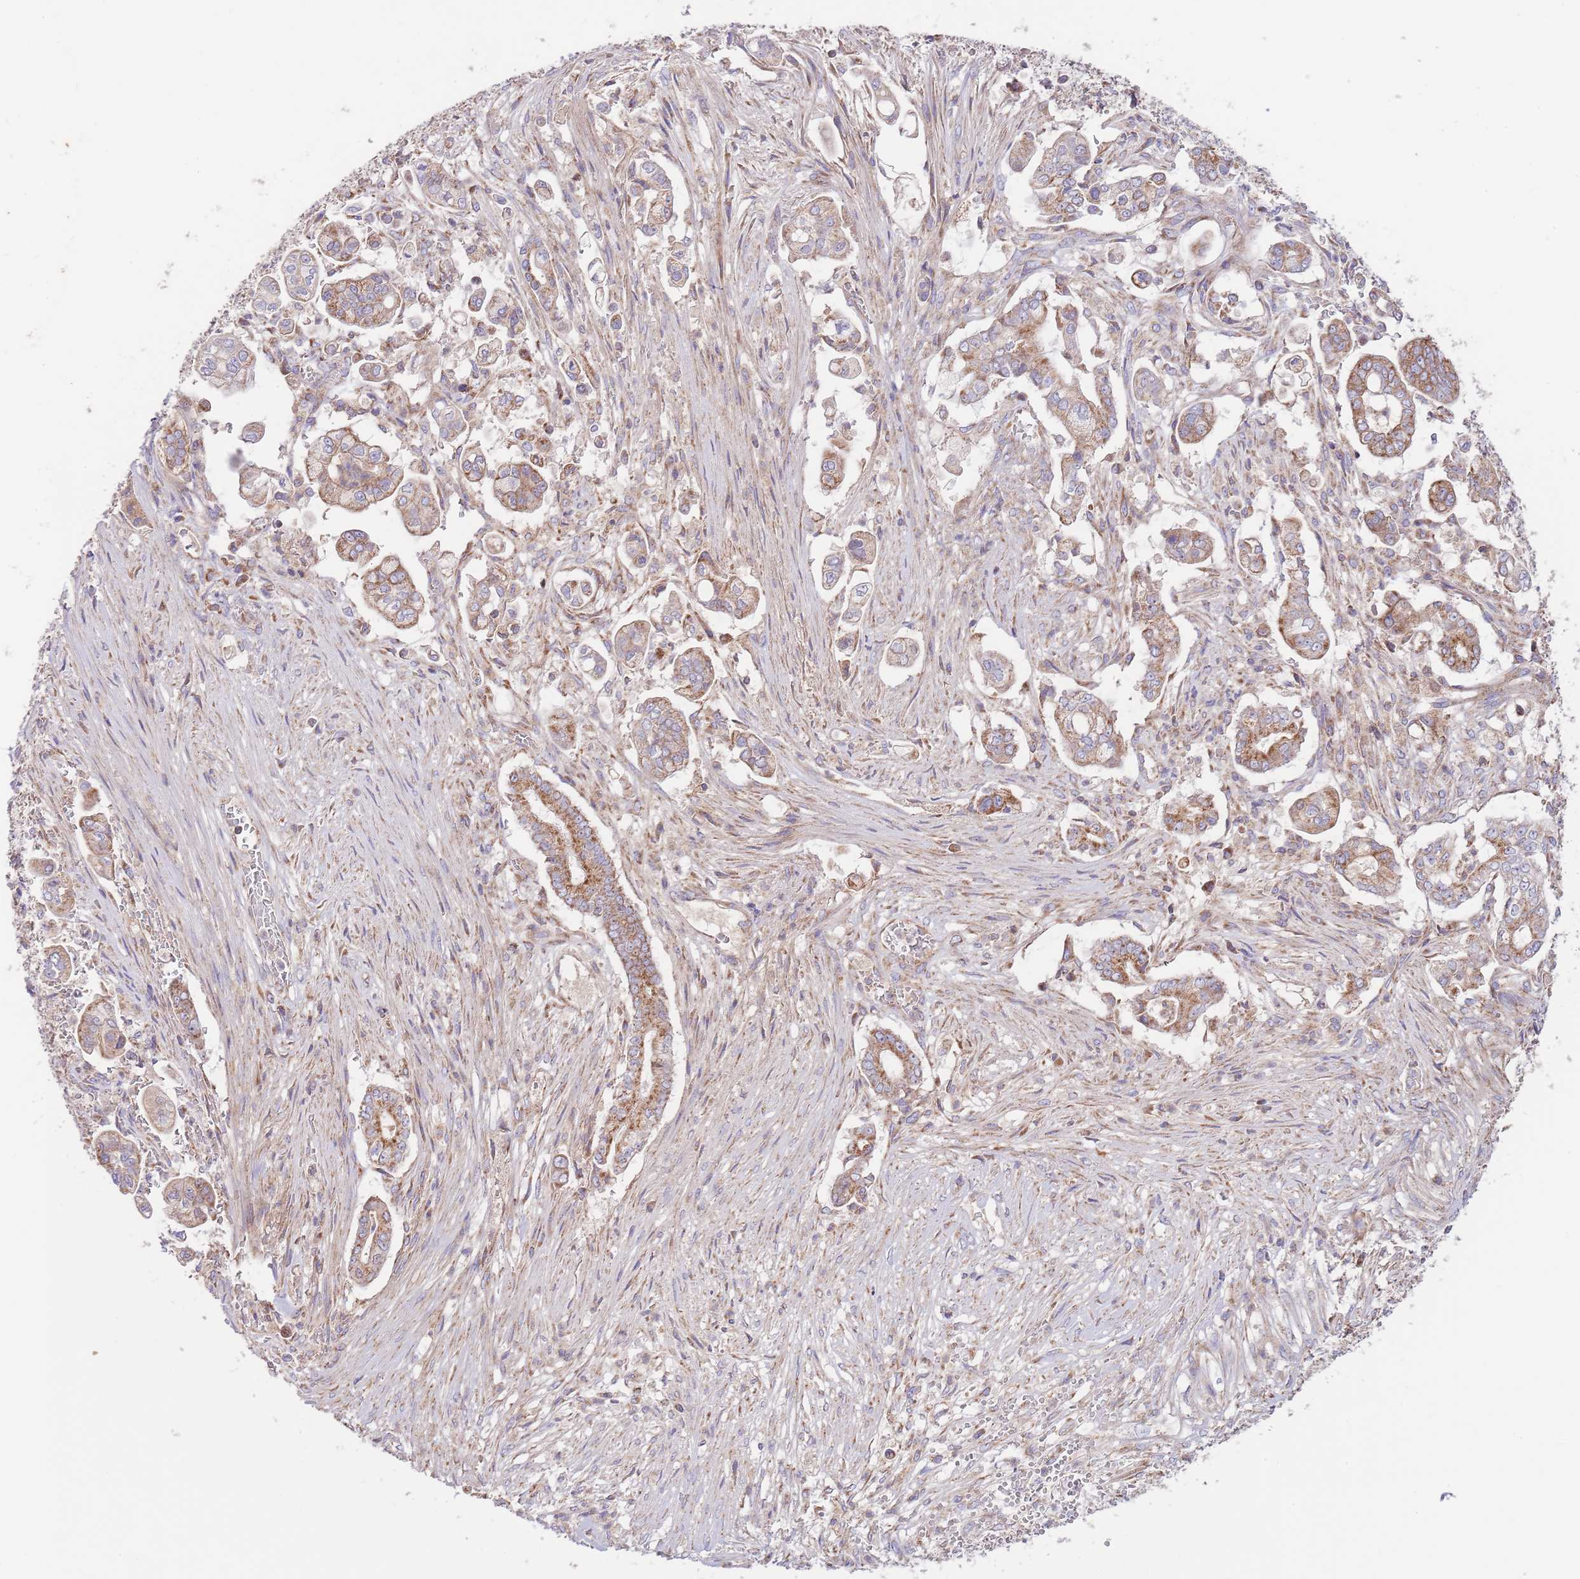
{"staining": {"intensity": "moderate", "quantity": ">75%", "location": "cytoplasmic/membranous"}, "tissue": "pancreatic cancer", "cell_type": "Tumor cells", "image_type": "cancer", "snomed": [{"axis": "morphology", "description": "Adenocarcinoma, NOS"}, {"axis": "topography", "description": "Pancreas"}], "caption": "High-power microscopy captured an IHC histopathology image of pancreatic adenocarcinoma, revealing moderate cytoplasmic/membranous expression in about >75% of tumor cells.", "gene": "DNAJA3", "patient": {"sex": "female", "age": 69}}